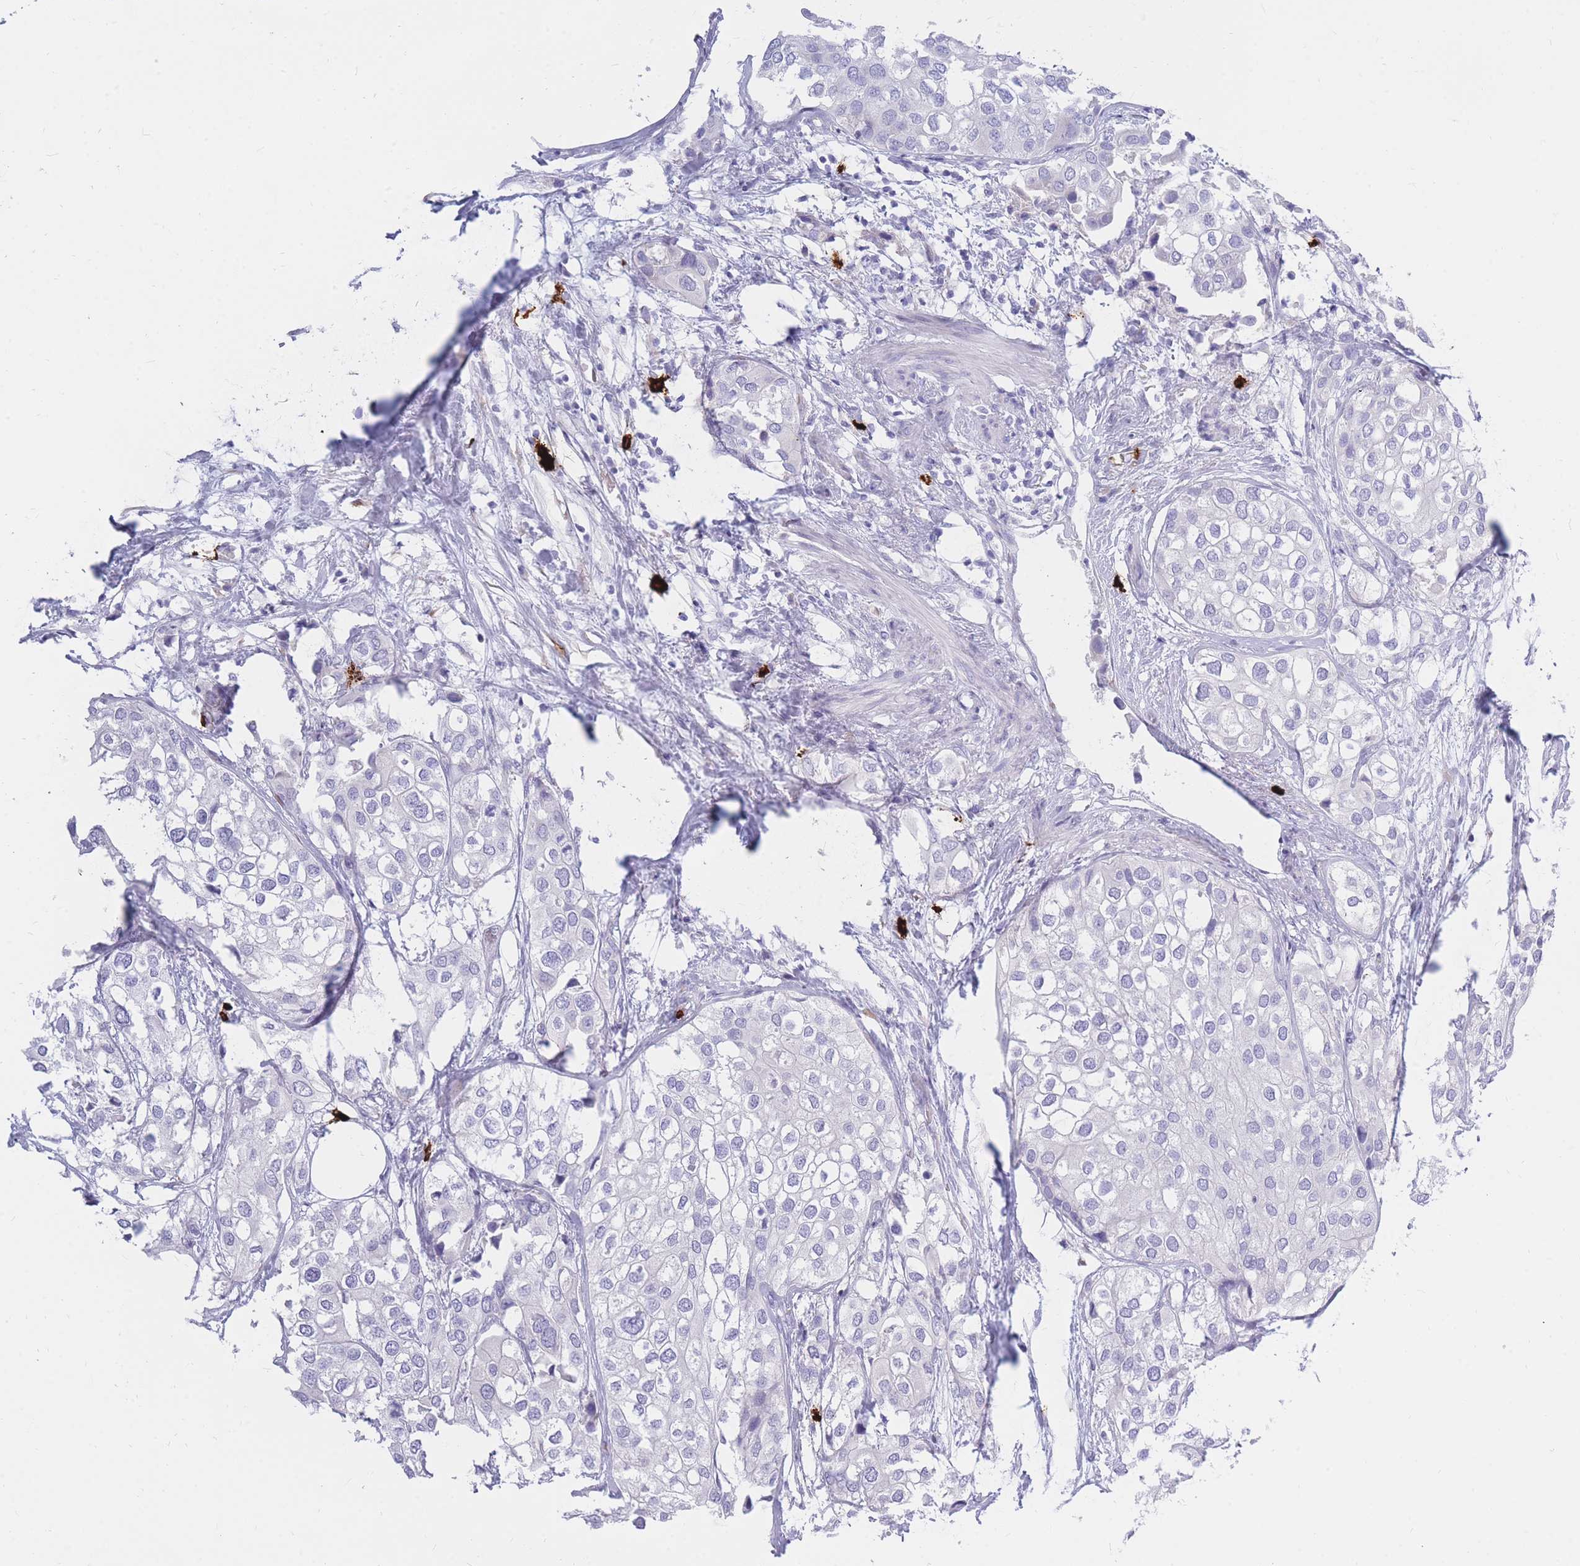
{"staining": {"intensity": "negative", "quantity": "none", "location": "none"}, "tissue": "urothelial cancer", "cell_type": "Tumor cells", "image_type": "cancer", "snomed": [{"axis": "morphology", "description": "Urothelial carcinoma, High grade"}, {"axis": "topography", "description": "Urinary bladder"}], "caption": "A high-resolution photomicrograph shows immunohistochemistry staining of urothelial cancer, which shows no significant expression in tumor cells. Brightfield microscopy of immunohistochemistry stained with DAB (brown) and hematoxylin (blue), captured at high magnification.", "gene": "TPSD1", "patient": {"sex": "male", "age": 64}}